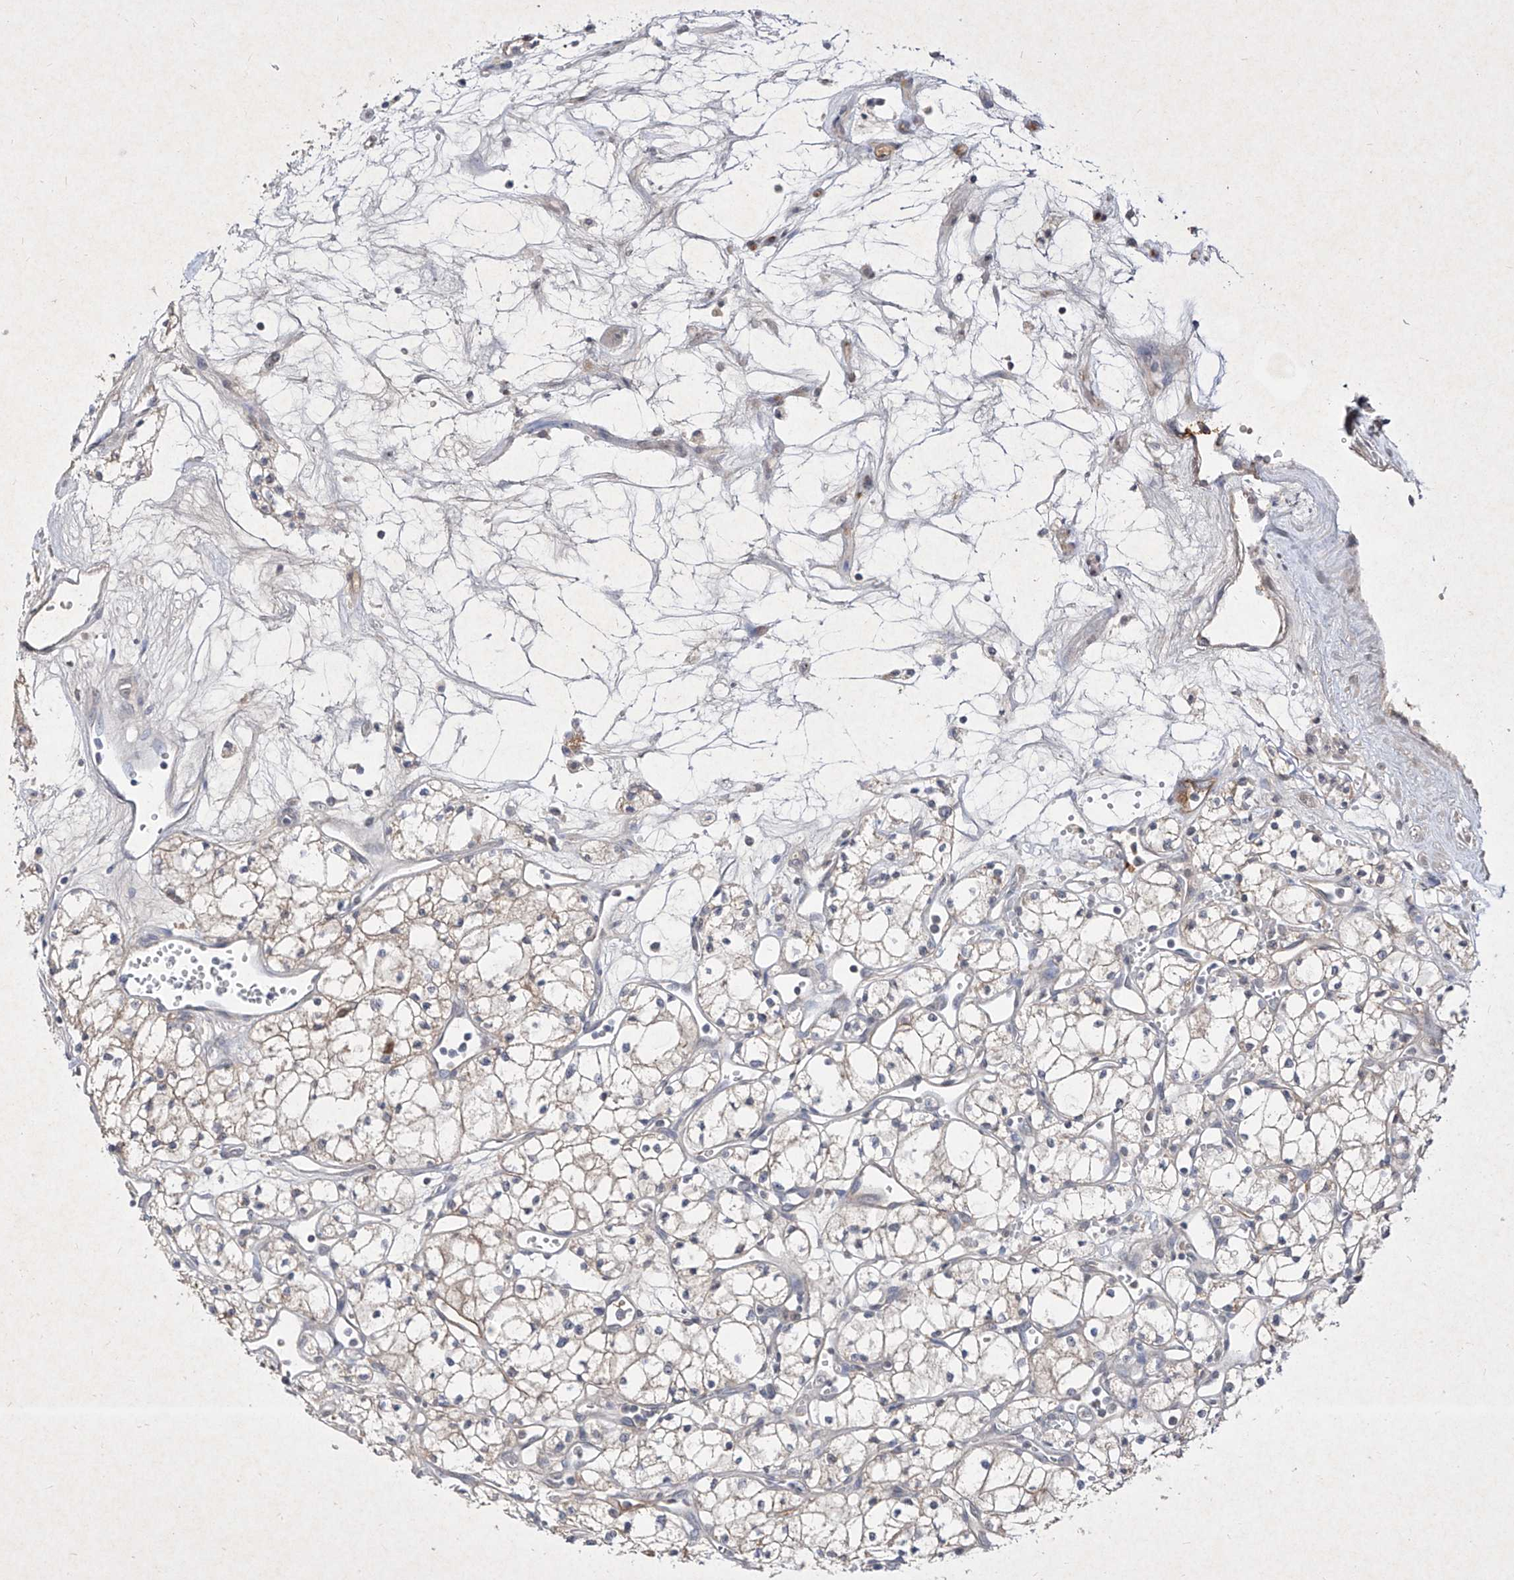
{"staining": {"intensity": "negative", "quantity": "none", "location": "none"}, "tissue": "renal cancer", "cell_type": "Tumor cells", "image_type": "cancer", "snomed": [{"axis": "morphology", "description": "Adenocarcinoma, NOS"}, {"axis": "topography", "description": "Kidney"}], "caption": "The image reveals no significant expression in tumor cells of renal adenocarcinoma.", "gene": "C4A", "patient": {"sex": "male", "age": 59}}